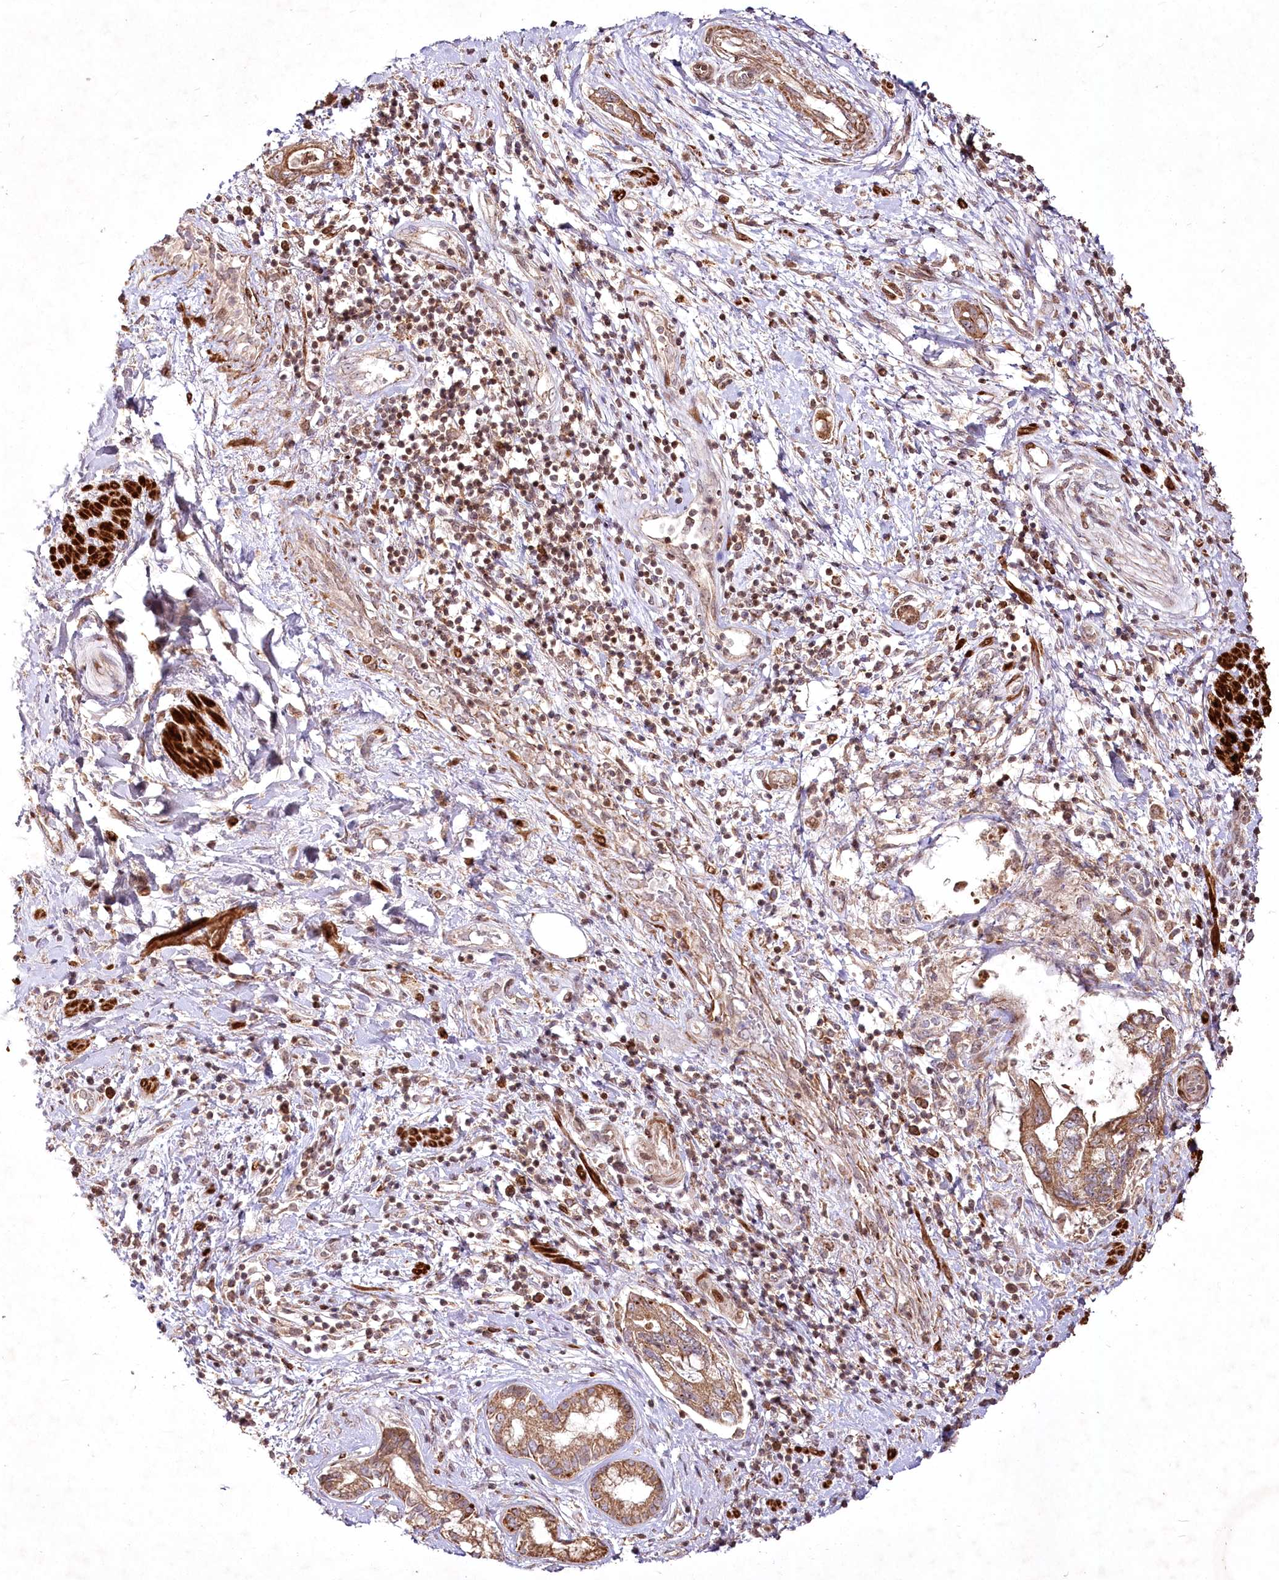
{"staining": {"intensity": "moderate", "quantity": ">75%", "location": "cytoplasmic/membranous"}, "tissue": "pancreatic cancer", "cell_type": "Tumor cells", "image_type": "cancer", "snomed": [{"axis": "morphology", "description": "Adenocarcinoma, NOS"}, {"axis": "topography", "description": "Pancreas"}], "caption": "Human pancreatic cancer (adenocarcinoma) stained for a protein (brown) demonstrates moderate cytoplasmic/membranous positive positivity in approximately >75% of tumor cells.", "gene": "PSTK", "patient": {"sex": "female", "age": 73}}